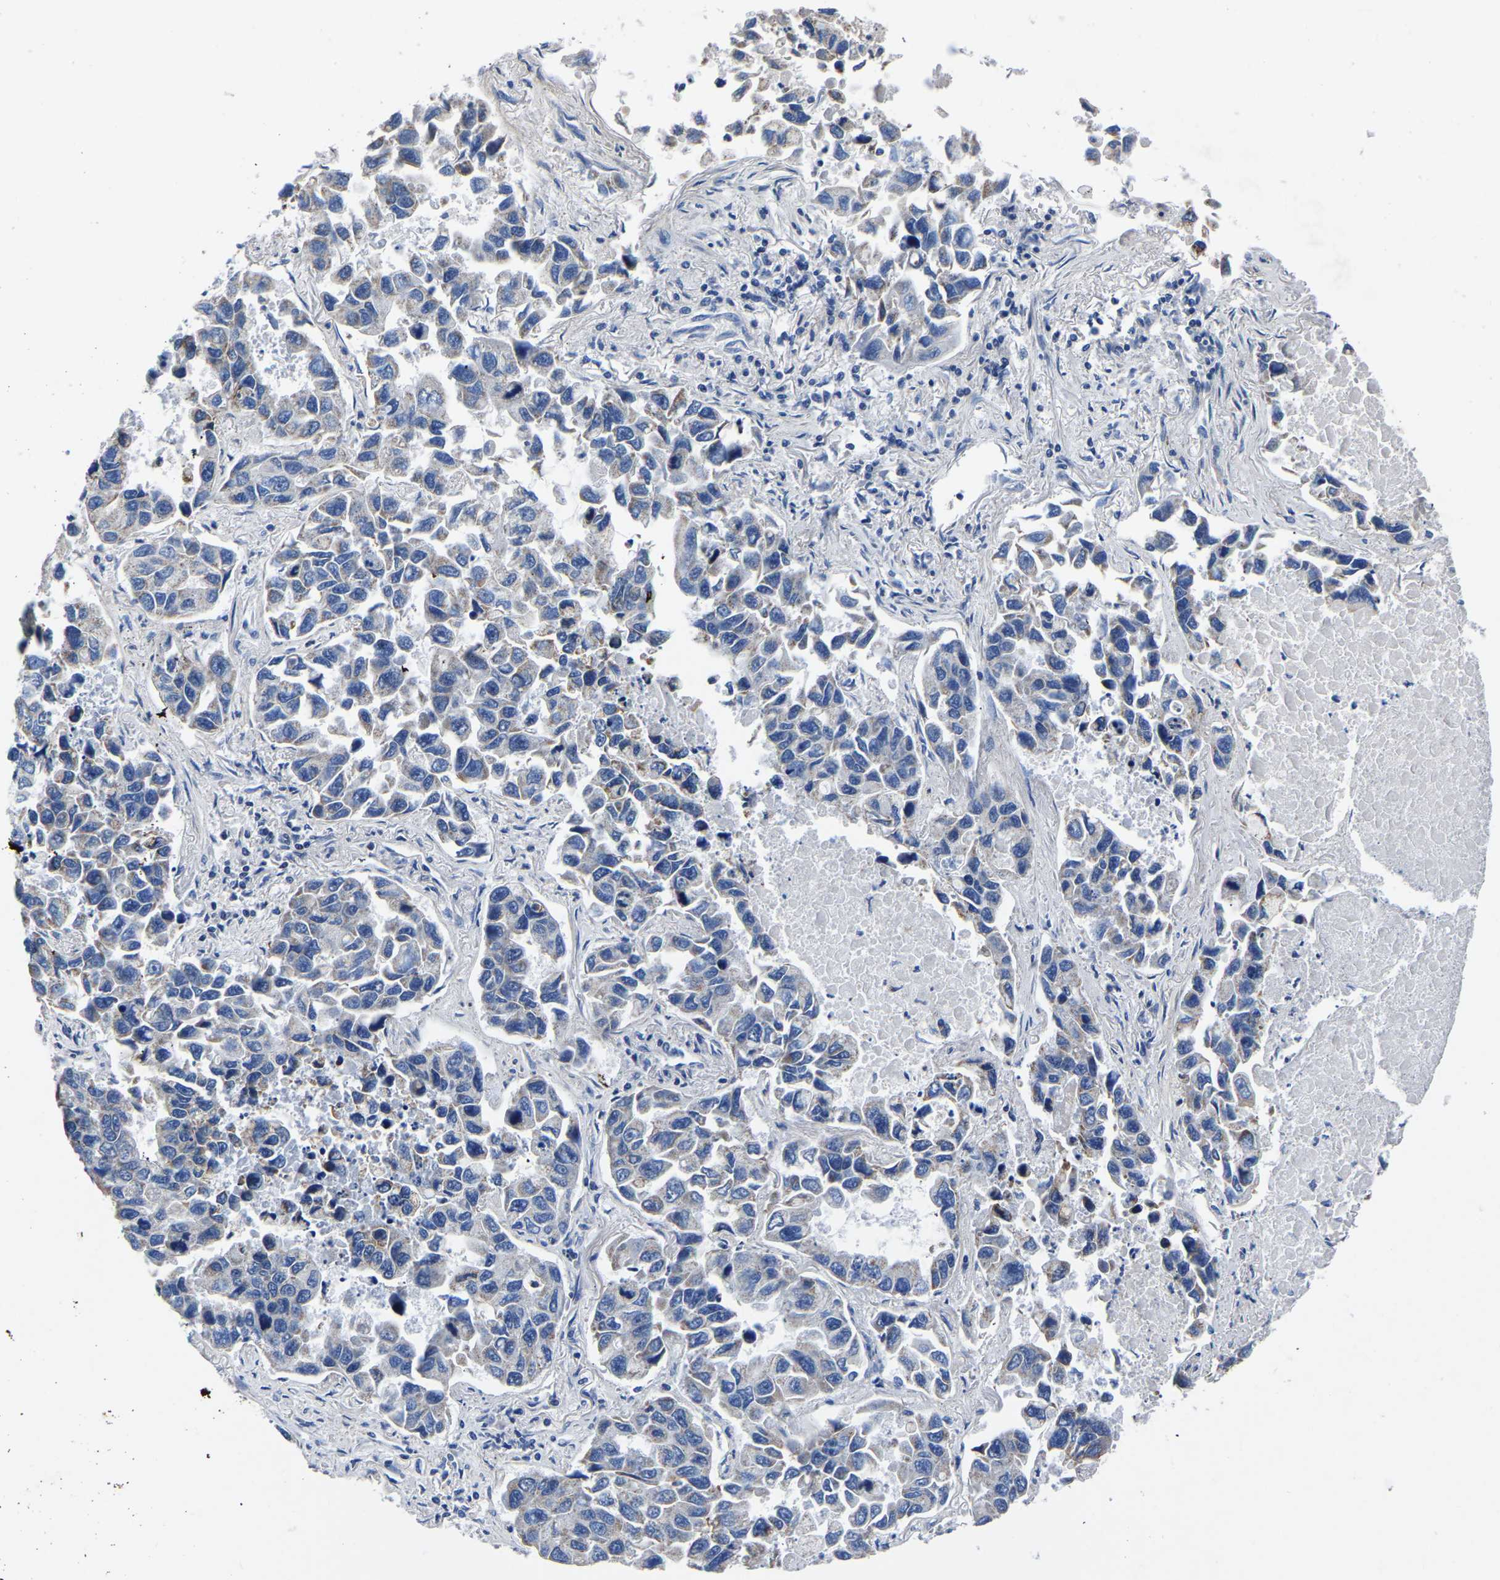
{"staining": {"intensity": "negative", "quantity": "none", "location": "none"}, "tissue": "lung cancer", "cell_type": "Tumor cells", "image_type": "cancer", "snomed": [{"axis": "morphology", "description": "Adenocarcinoma, NOS"}, {"axis": "topography", "description": "Lung"}], "caption": "Human lung adenocarcinoma stained for a protein using immunohistochemistry (IHC) reveals no staining in tumor cells.", "gene": "FGD5", "patient": {"sex": "male", "age": 64}}